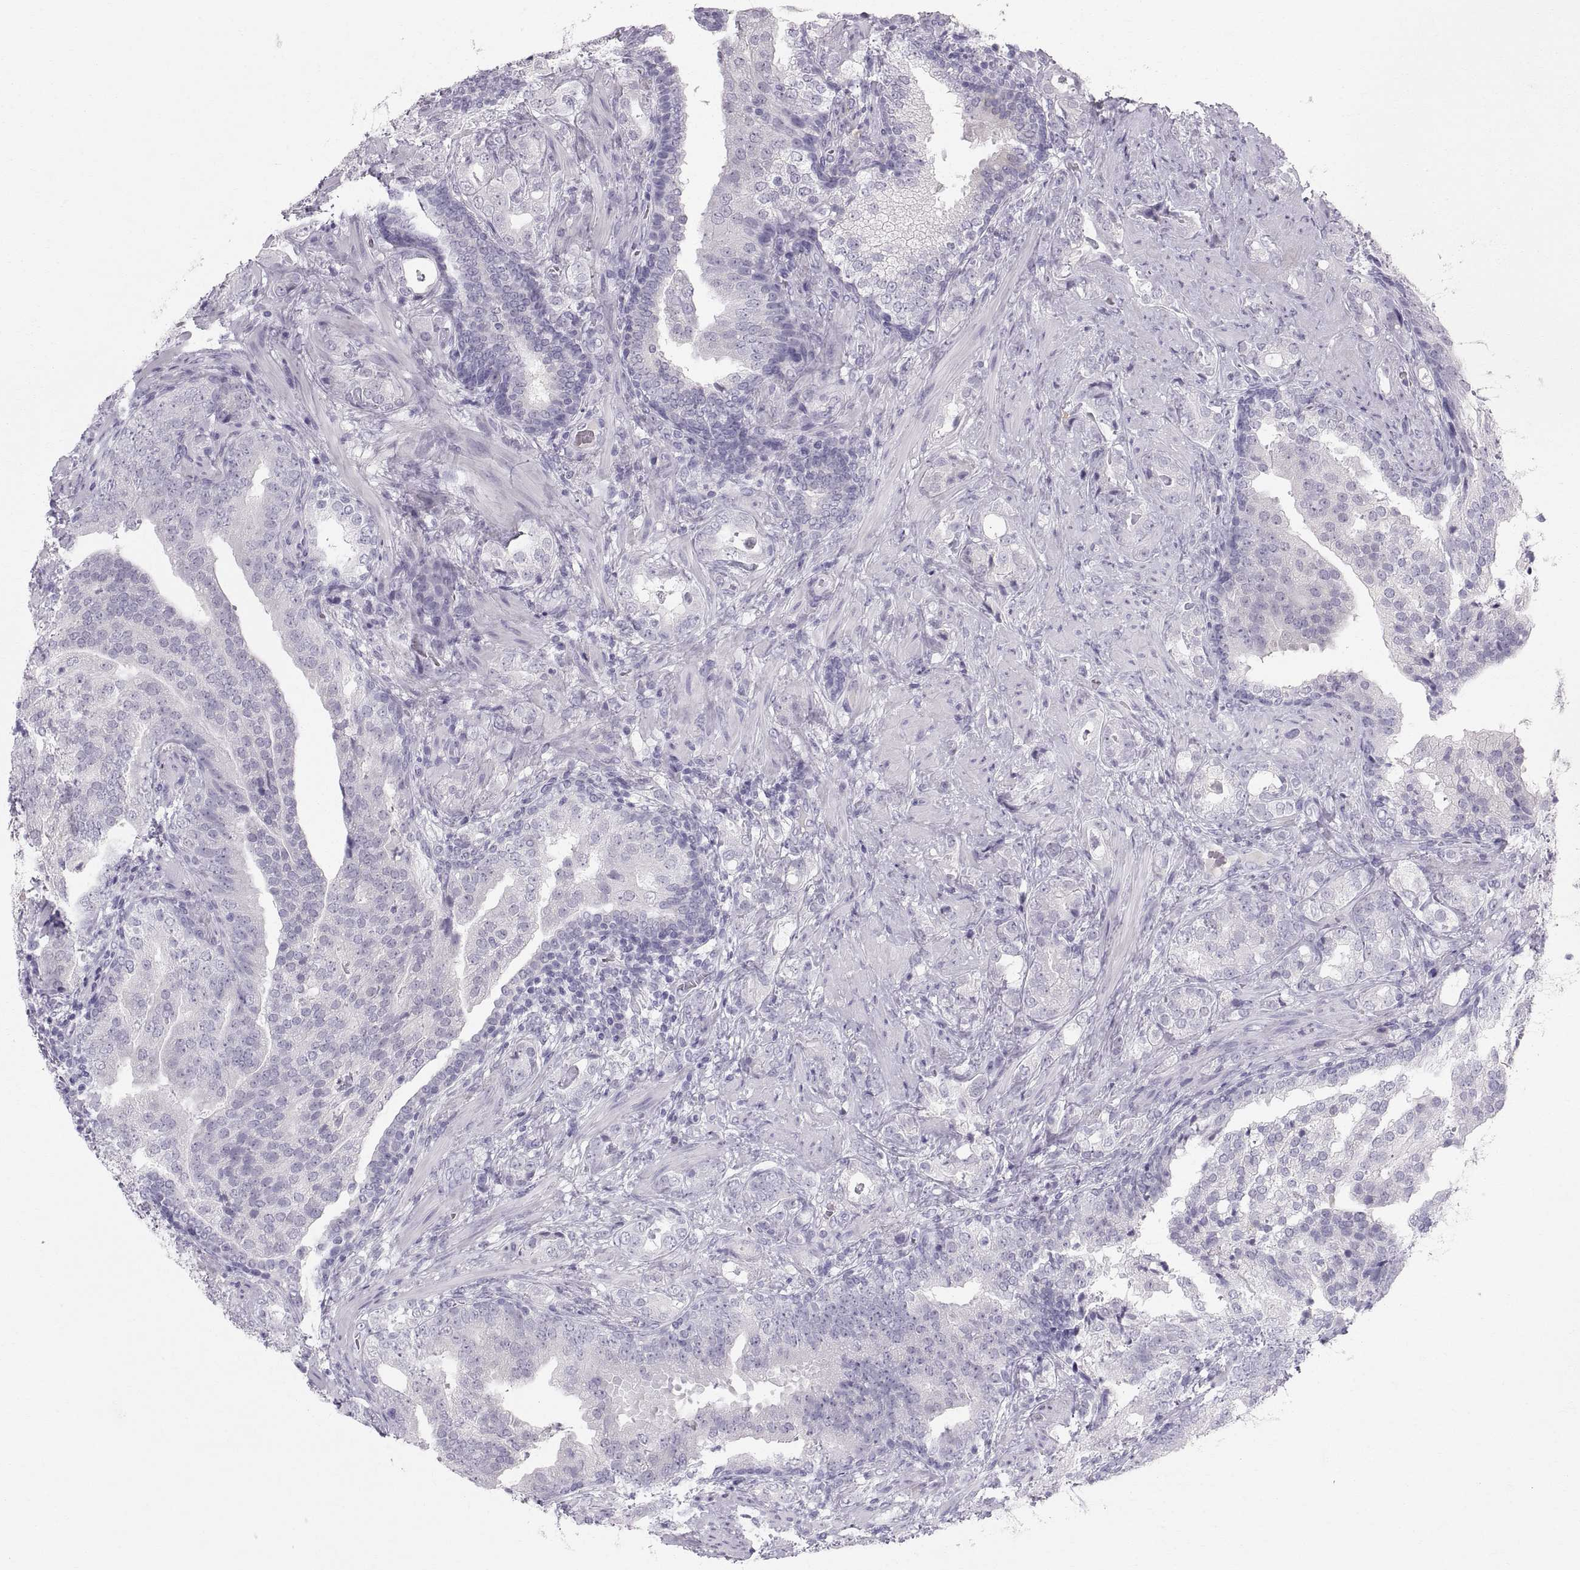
{"staining": {"intensity": "negative", "quantity": "none", "location": "none"}, "tissue": "prostate cancer", "cell_type": "Tumor cells", "image_type": "cancer", "snomed": [{"axis": "morphology", "description": "Adenocarcinoma, NOS"}, {"axis": "topography", "description": "Prostate"}], "caption": "This is an immunohistochemistry image of human adenocarcinoma (prostate). There is no expression in tumor cells.", "gene": "SLC22A6", "patient": {"sex": "male", "age": 57}}